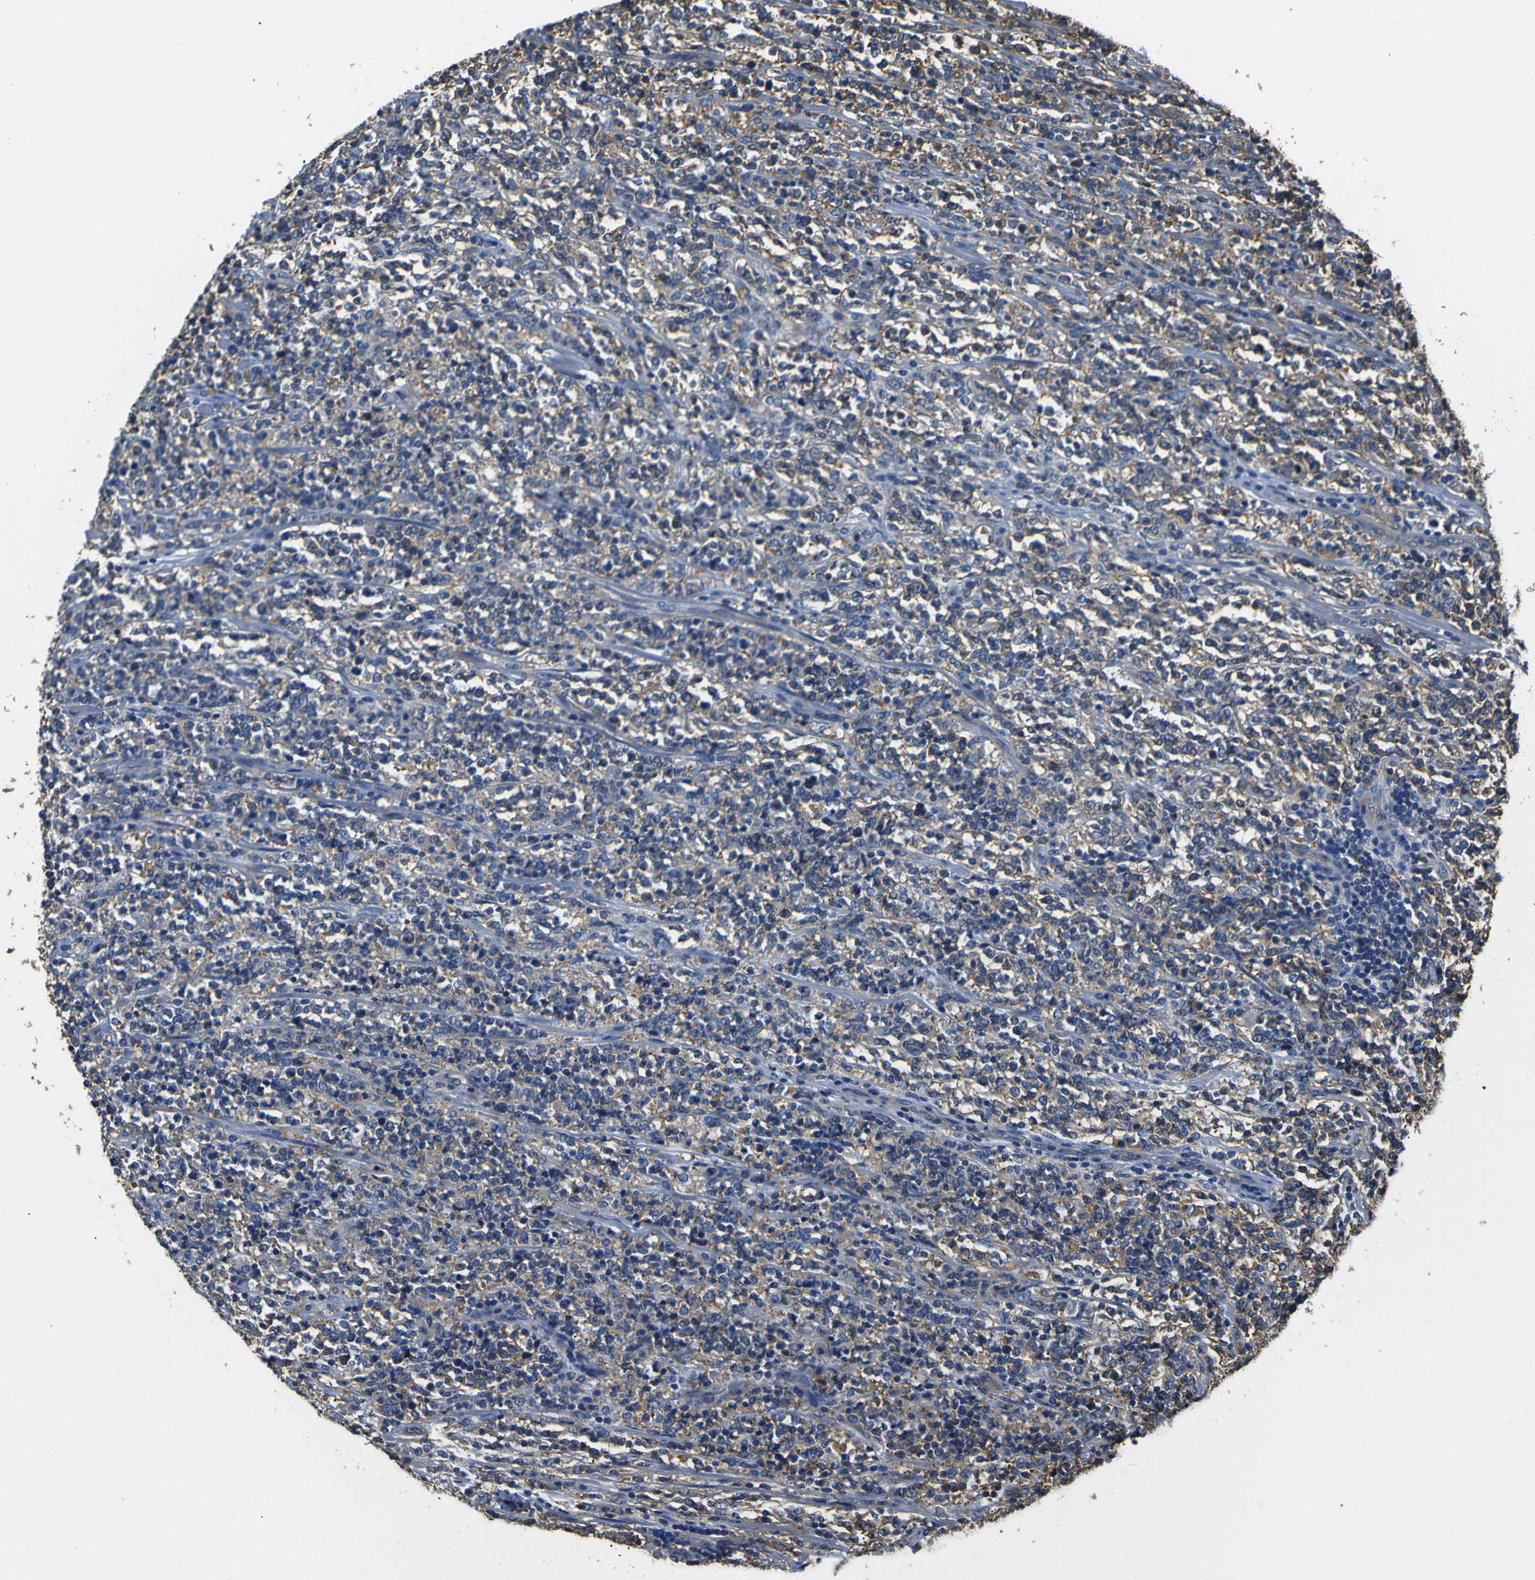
{"staining": {"intensity": "moderate", "quantity": ">75%", "location": "cytoplasmic/membranous"}, "tissue": "lymphoma", "cell_type": "Tumor cells", "image_type": "cancer", "snomed": [{"axis": "morphology", "description": "Malignant lymphoma, non-Hodgkin's type, High grade"}, {"axis": "topography", "description": "Soft tissue"}], "caption": "Immunohistochemical staining of lymphoma demonstrates medium levels of moderate cytoplasmic/membranous protein positivity in approximately >75% of tumor cells.", "gene": "TUBB", "patient": {"sex": "male", "age": 18}}